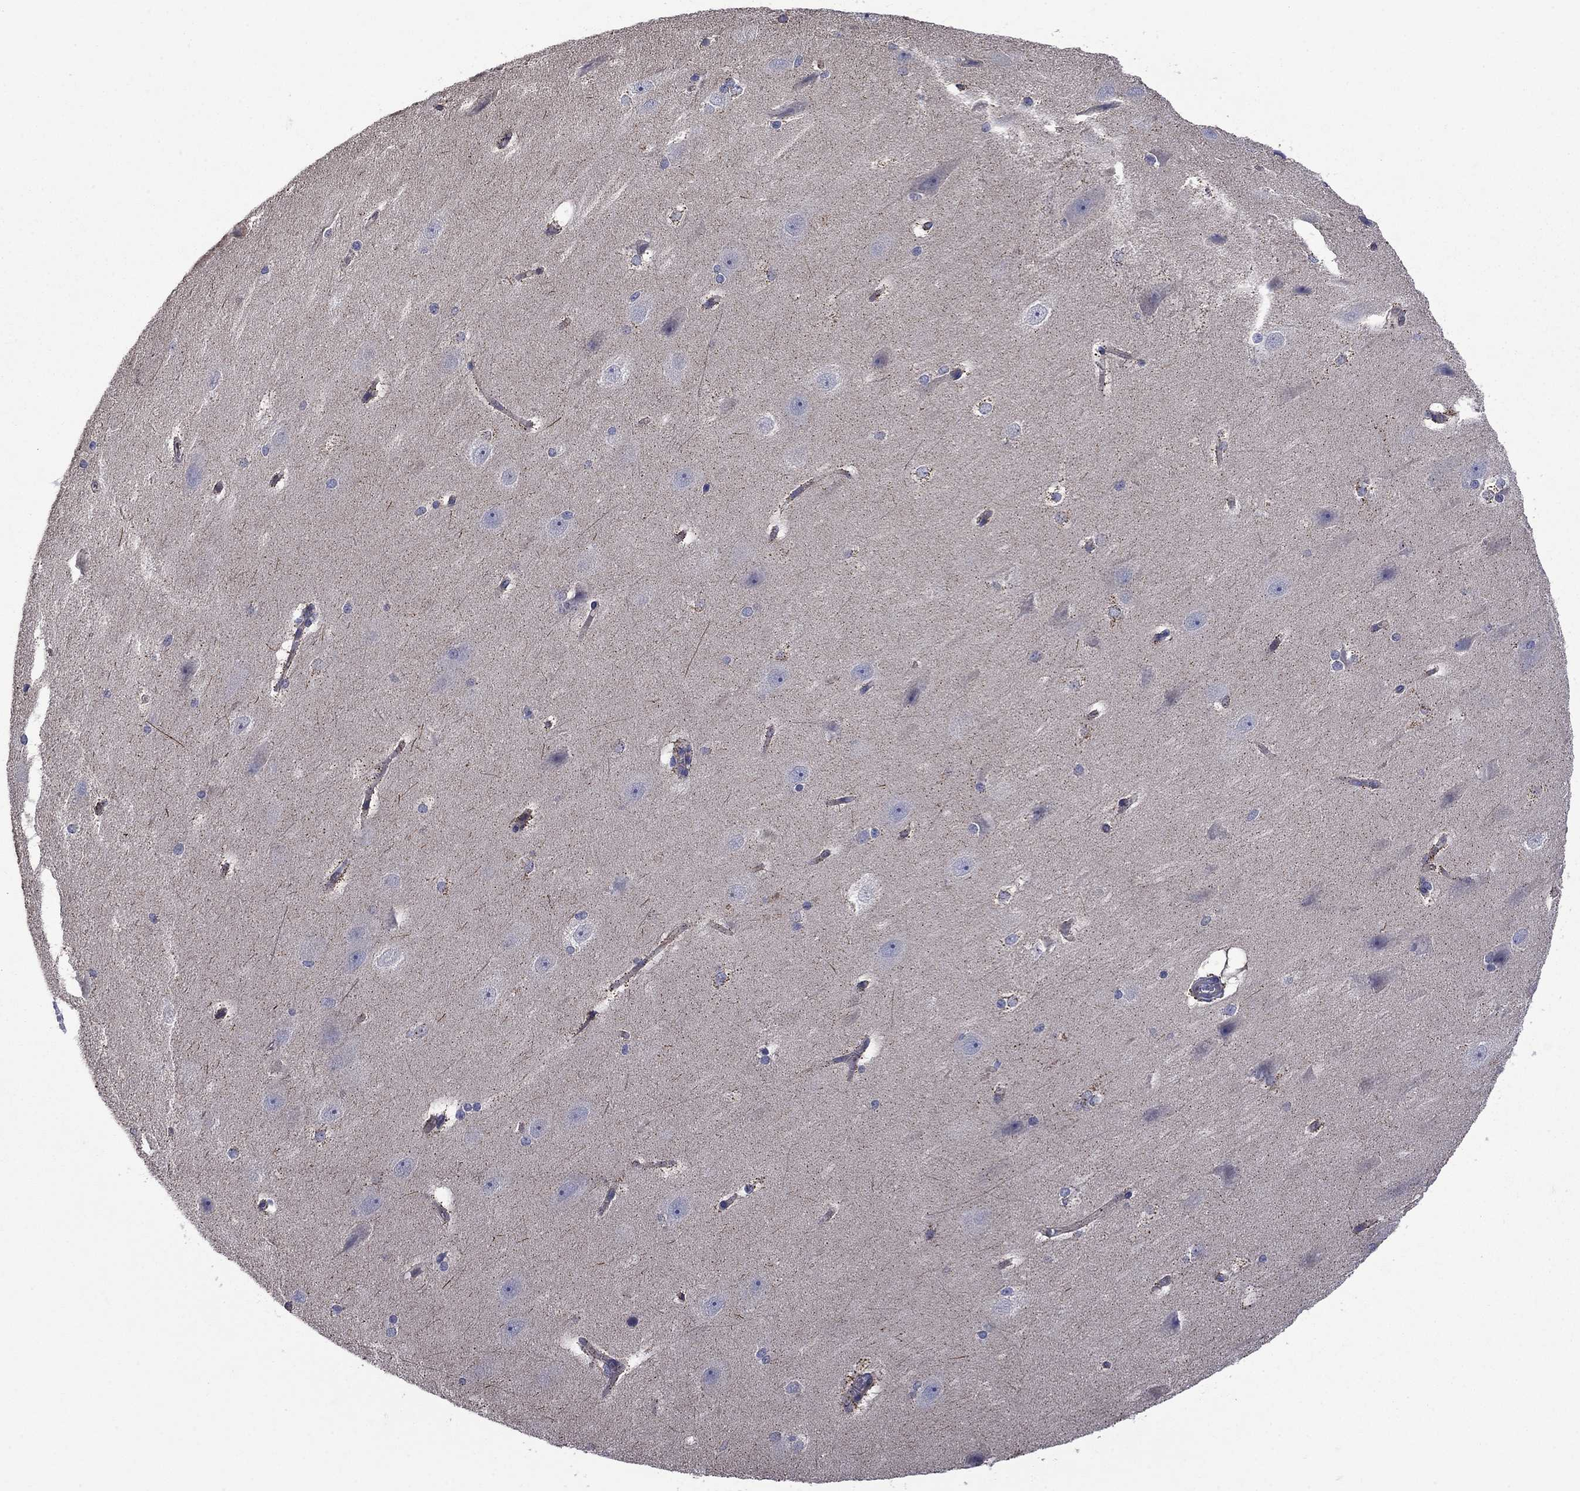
{"staining": {"intensity": "strong", "quantity": "<25%", "location": "cytoplasmic/membranous"}, "tissue": "hippocampus", "cell_type": "Glial cells", "image_type": "normal", "snomed": [{"axis": "morphology", "description": "Normal tissue, NOS"}, {"axis": "topography", "description": "Cerebral cortex"}, {"axis": "topography", "description": "Hippocampus"}], "caption": "A high-resolution micrograph shows IHC staining of normal hippocampus, which reveals strong cytoplasmic/membranous positivity in approximately <25% of glial cells.", "gene": "KIF22", "patient": {"sex": "female", "age": 19}}